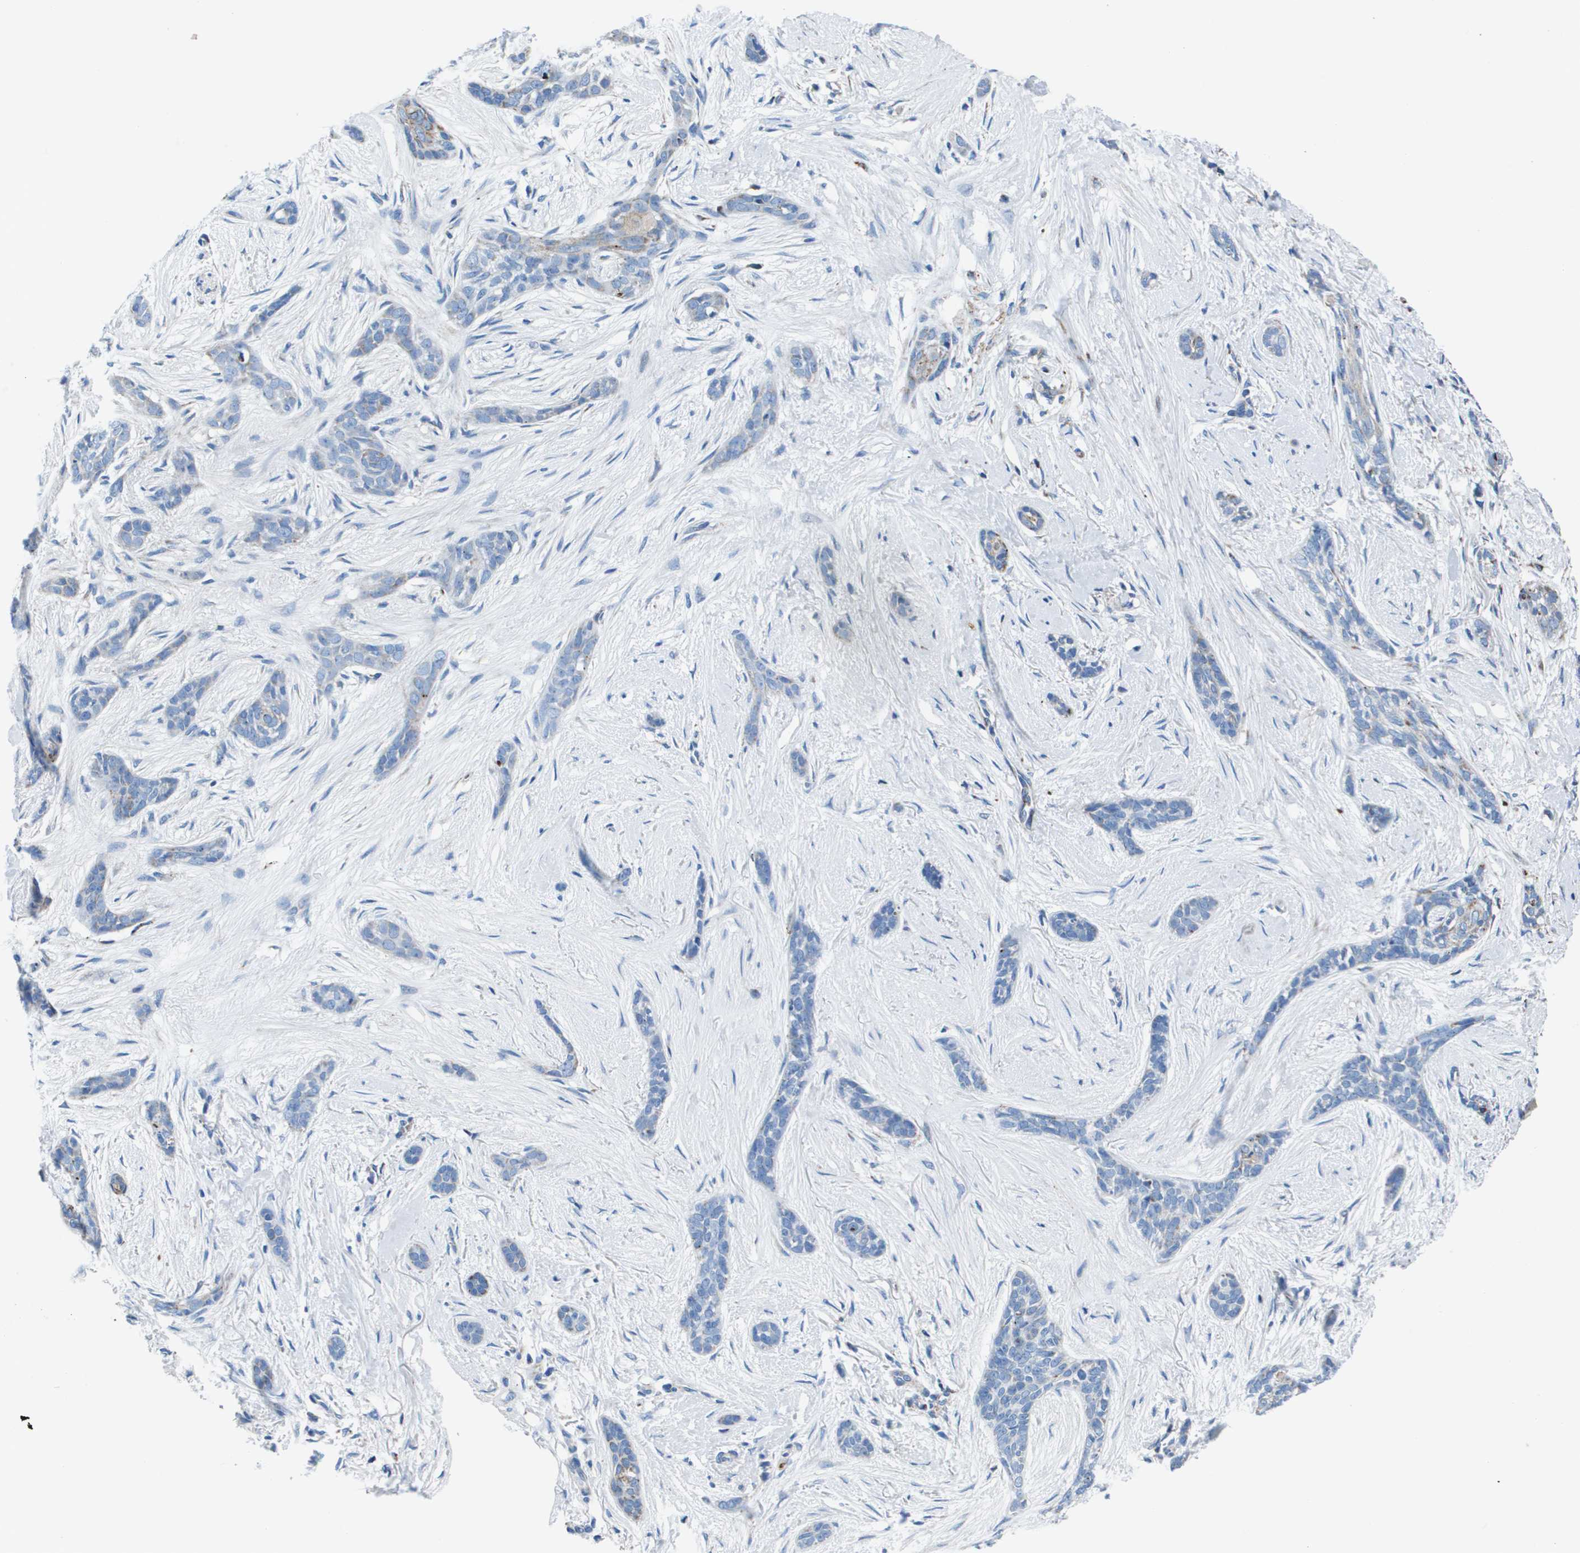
{"staining": {"intensity": "negative", "quantity": "none", "location": "none"}, "tissue": "skin cancer", "cell_type": "Tumor cells", "image_type": "cancer", "snomed": [{"axis": "morphology", "description": "Basal cell carcinoma"}, {"axis": "morphology", "description": "Adnexal tumor, benign"}, {"axis": "topography", "description": "Skin"}], "caption": "An image of skin benign adnexal tumor stained for a protein reveals no brown staining in tumor cells.", "gene": "ZDHHC3", "patient": {"sex": "female", "age": 42}}